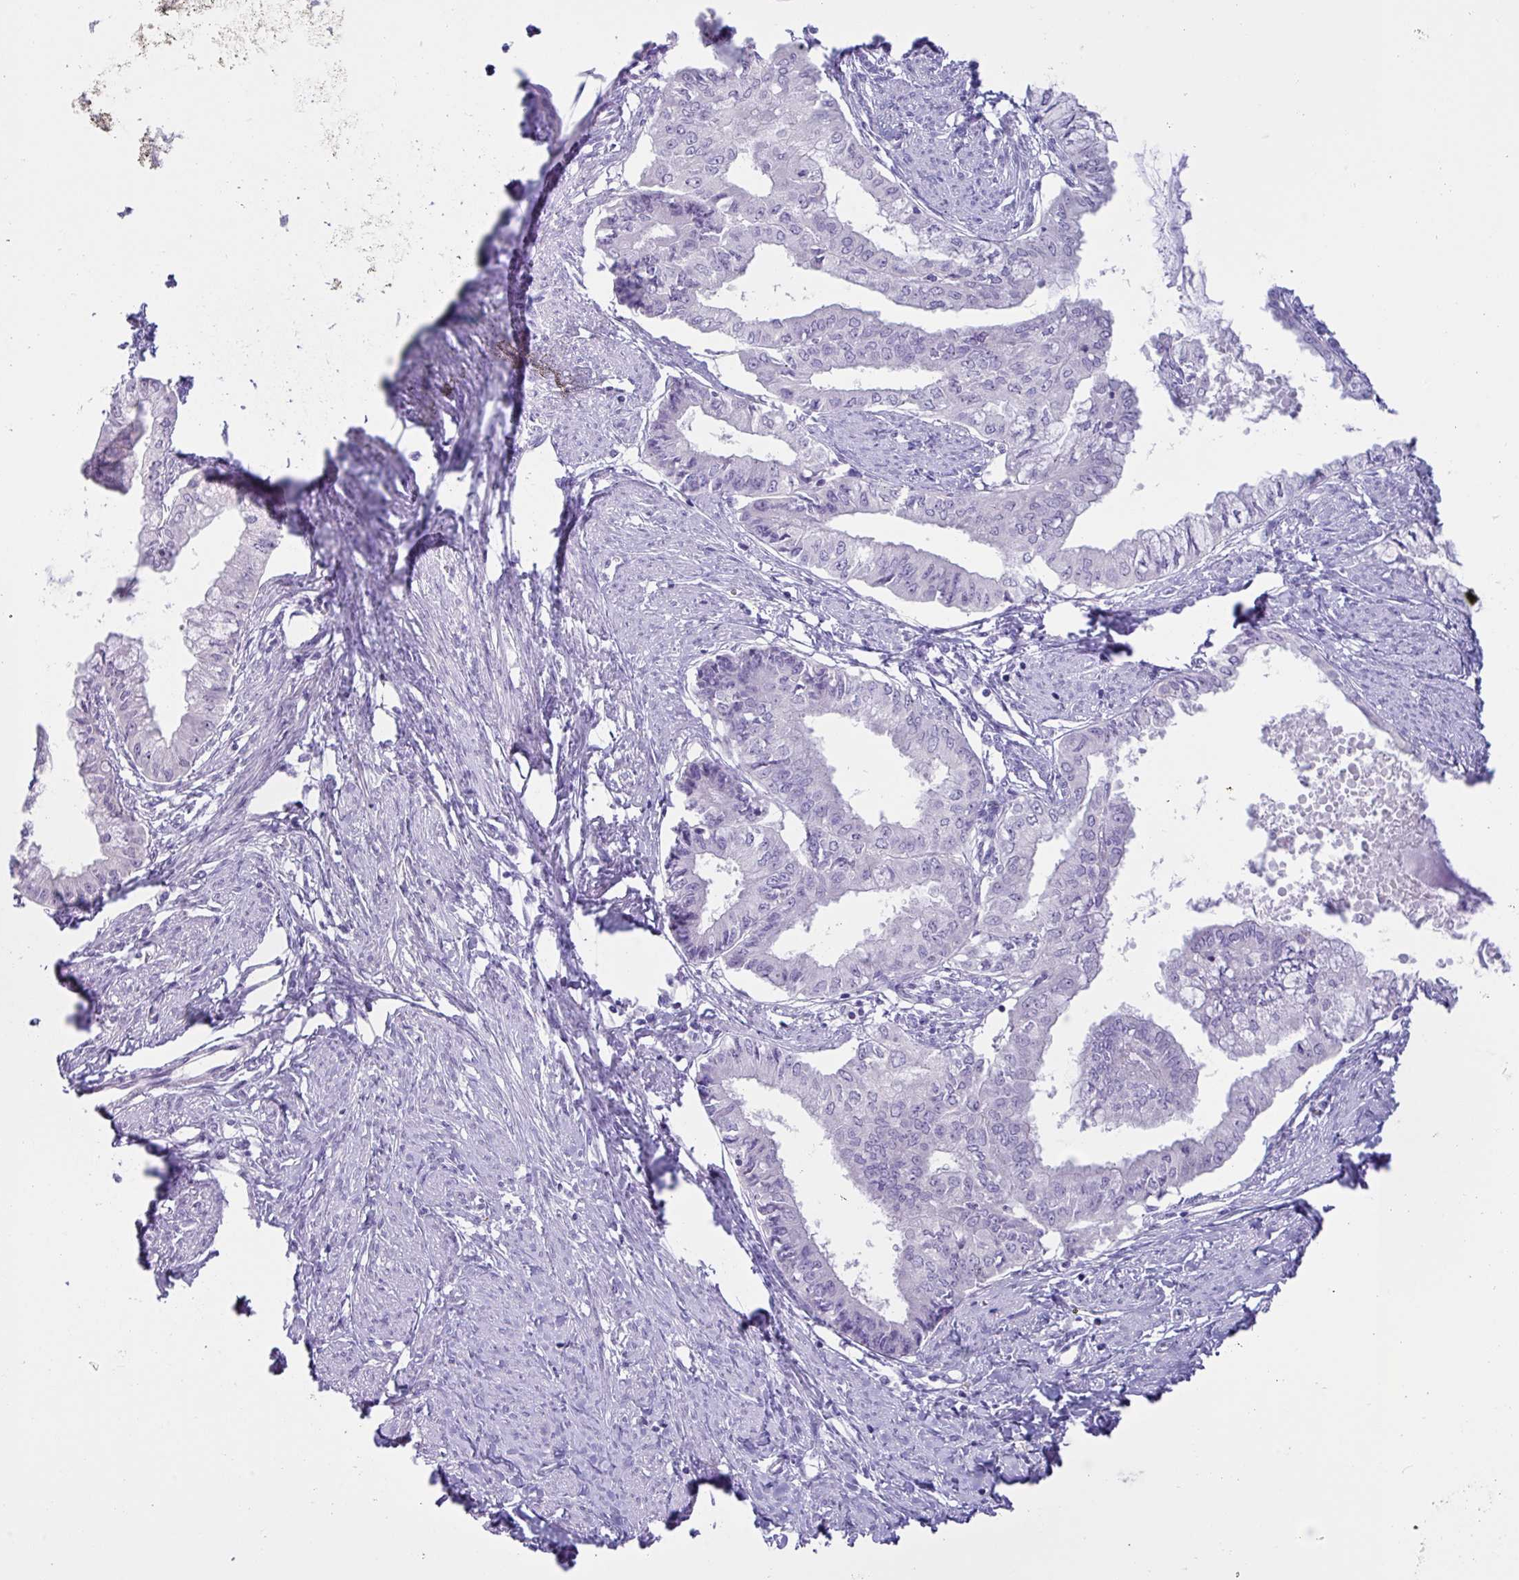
{"staining": {"intensity": "negative", "quantity": "none", "location": "none"}, "tissue": "endometrial cancer", "cell_type": "Tumor cells", "image_type": "cancer", "snomed": [{"axis": "morphology", "description": "Adenocarcinoma, NOS"}, {"axis": "topography", "description": "Endometrium"}], "caption": "The micrograph exhibits no staining of tumor cells in adenocarcinoma (endometrial).", "gene": "MRM2", "patient": {"sex": "female", "age": 76}}